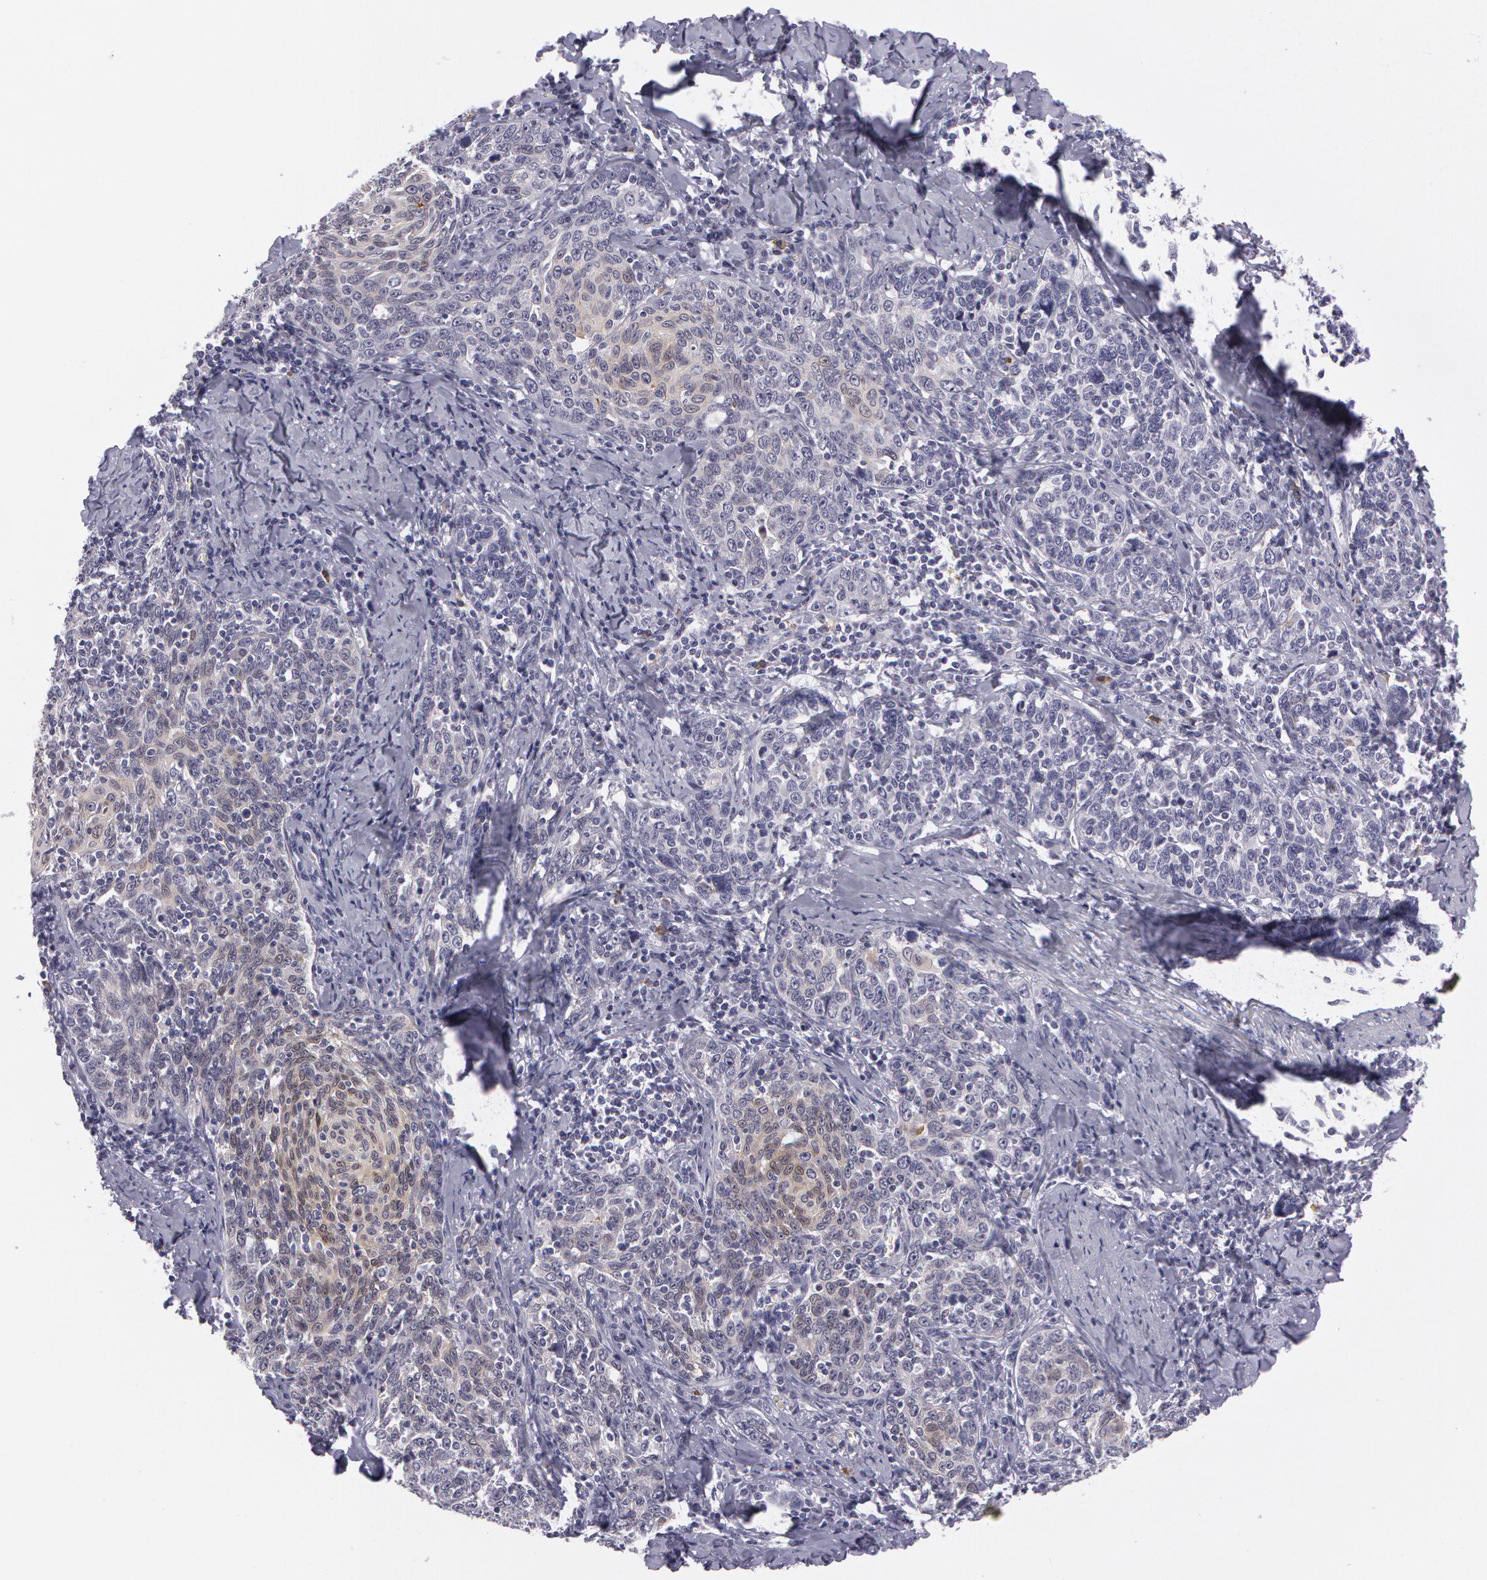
{"staining": {"intensity": "weak", "quantity": "<25%", "location": "nuclear"}, "tissue": "cervical cancer", "cell_type": "Tumor cells", "image_type": "cancer", "snomed": [{"axis": "morphology", "description": "Squamous cell carcinoma, NOS"}, {"axis": "topography", "description": "Cervix"}], "caption": "Immunohistochemistry (IHC) micrograph of human cervical cancer (squamous cell carcinoma) stained for a protein (brown), which exhibits no staining in tumor cells.", "gene": "IL1RN", "patient": {"sex": "female", "age": 41}}